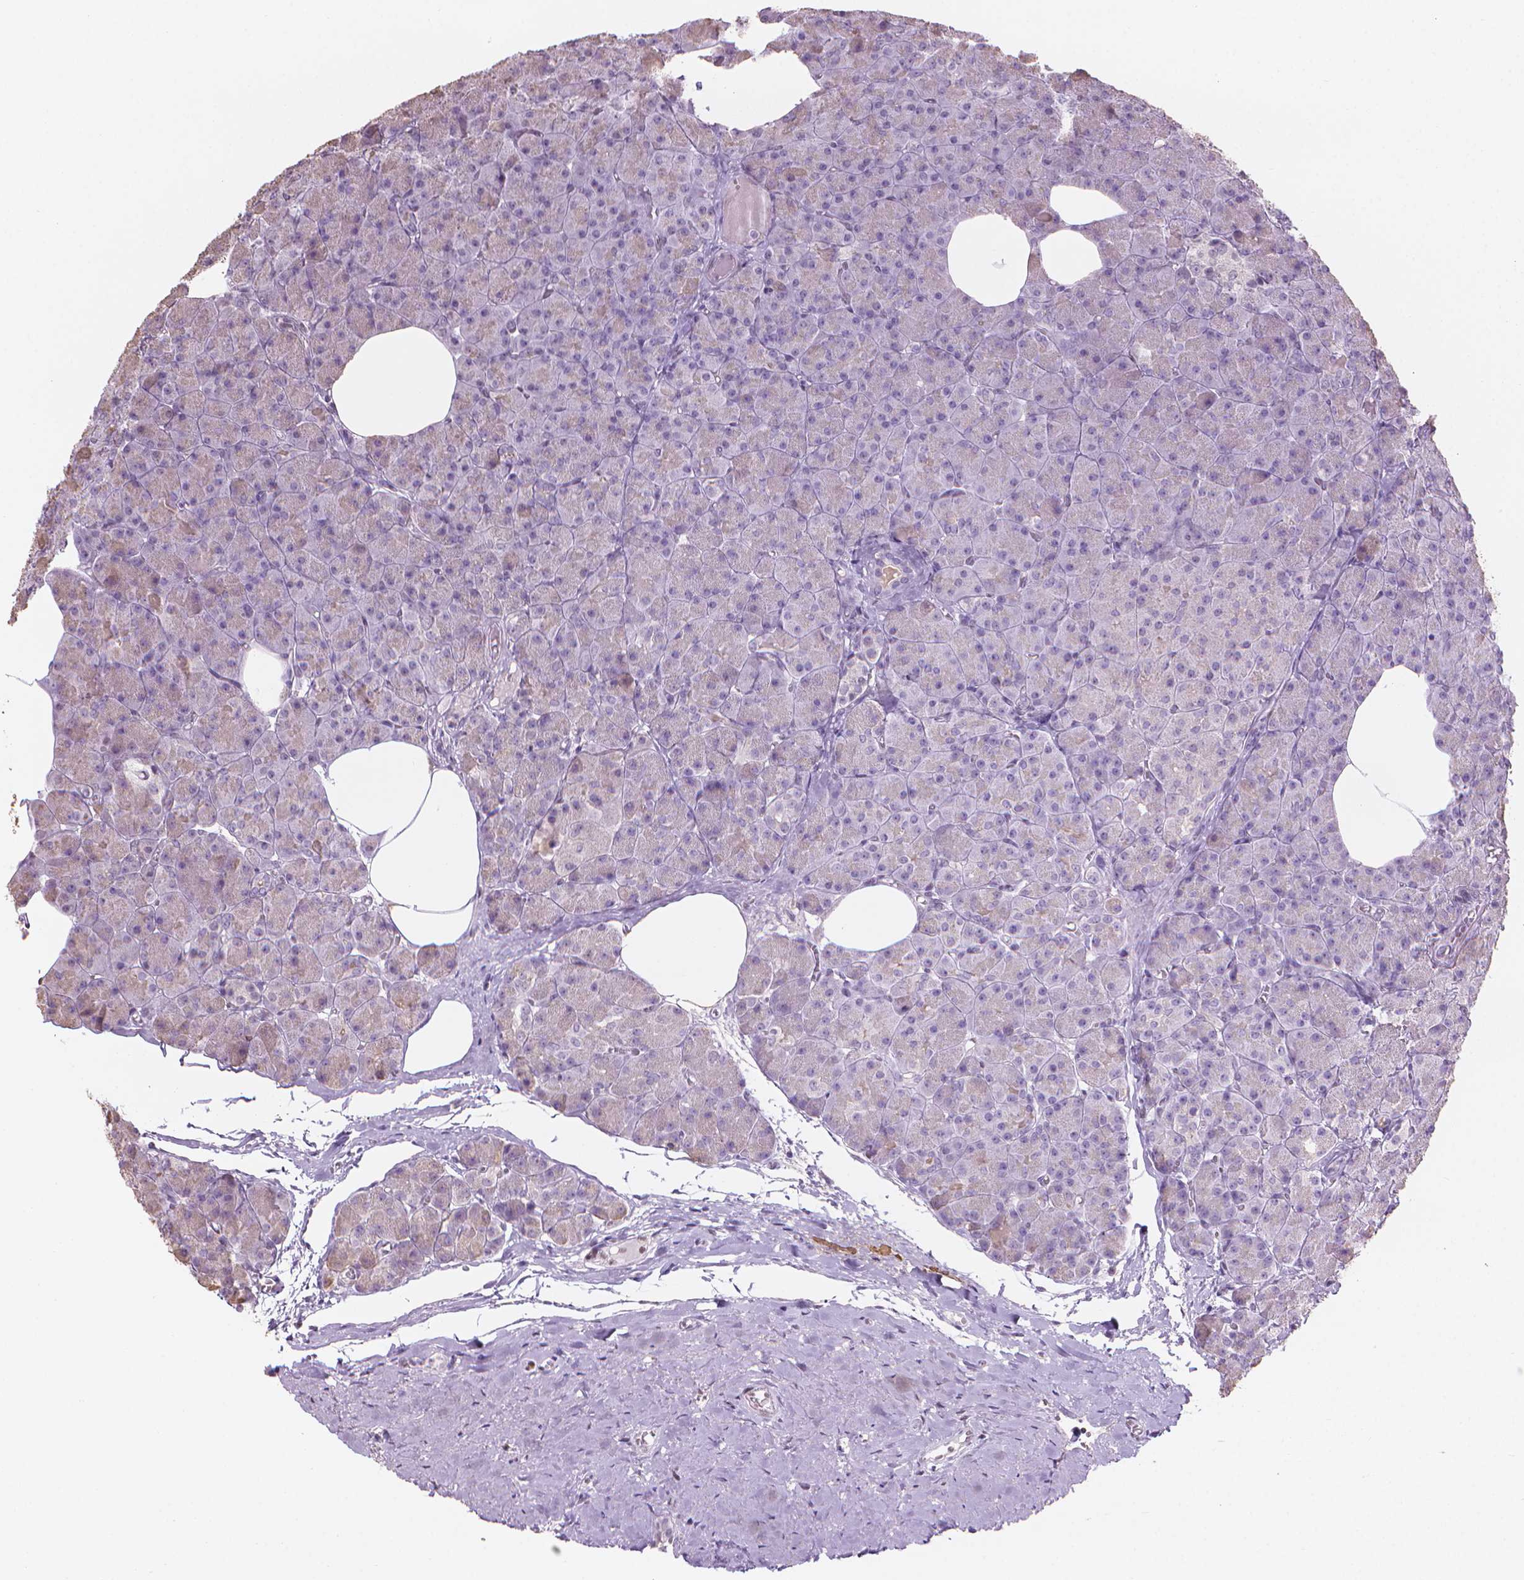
{"staining": {"intensity": "negative", "quantity": "none", "location": "none"}, "tissue": "pancreas", "cell_type": "Exocrine glandular cells", "image_type": "normal", "snomed": [{"axis": "morphology", "description": "Normal tissue, NOS"}, {"axis": "topography", "description": "Pancreas"}], "caption": "High magnification brightfield microscopy of unremarkable pancreas stained with DAB (brown) and counterstained with hematoxylin (blue): exocrine glandular cells show no significant positivity. (DAB IHC, high magnification).", "gene": "PIAS2", "patient": {"sex": "female", "age": 45}}